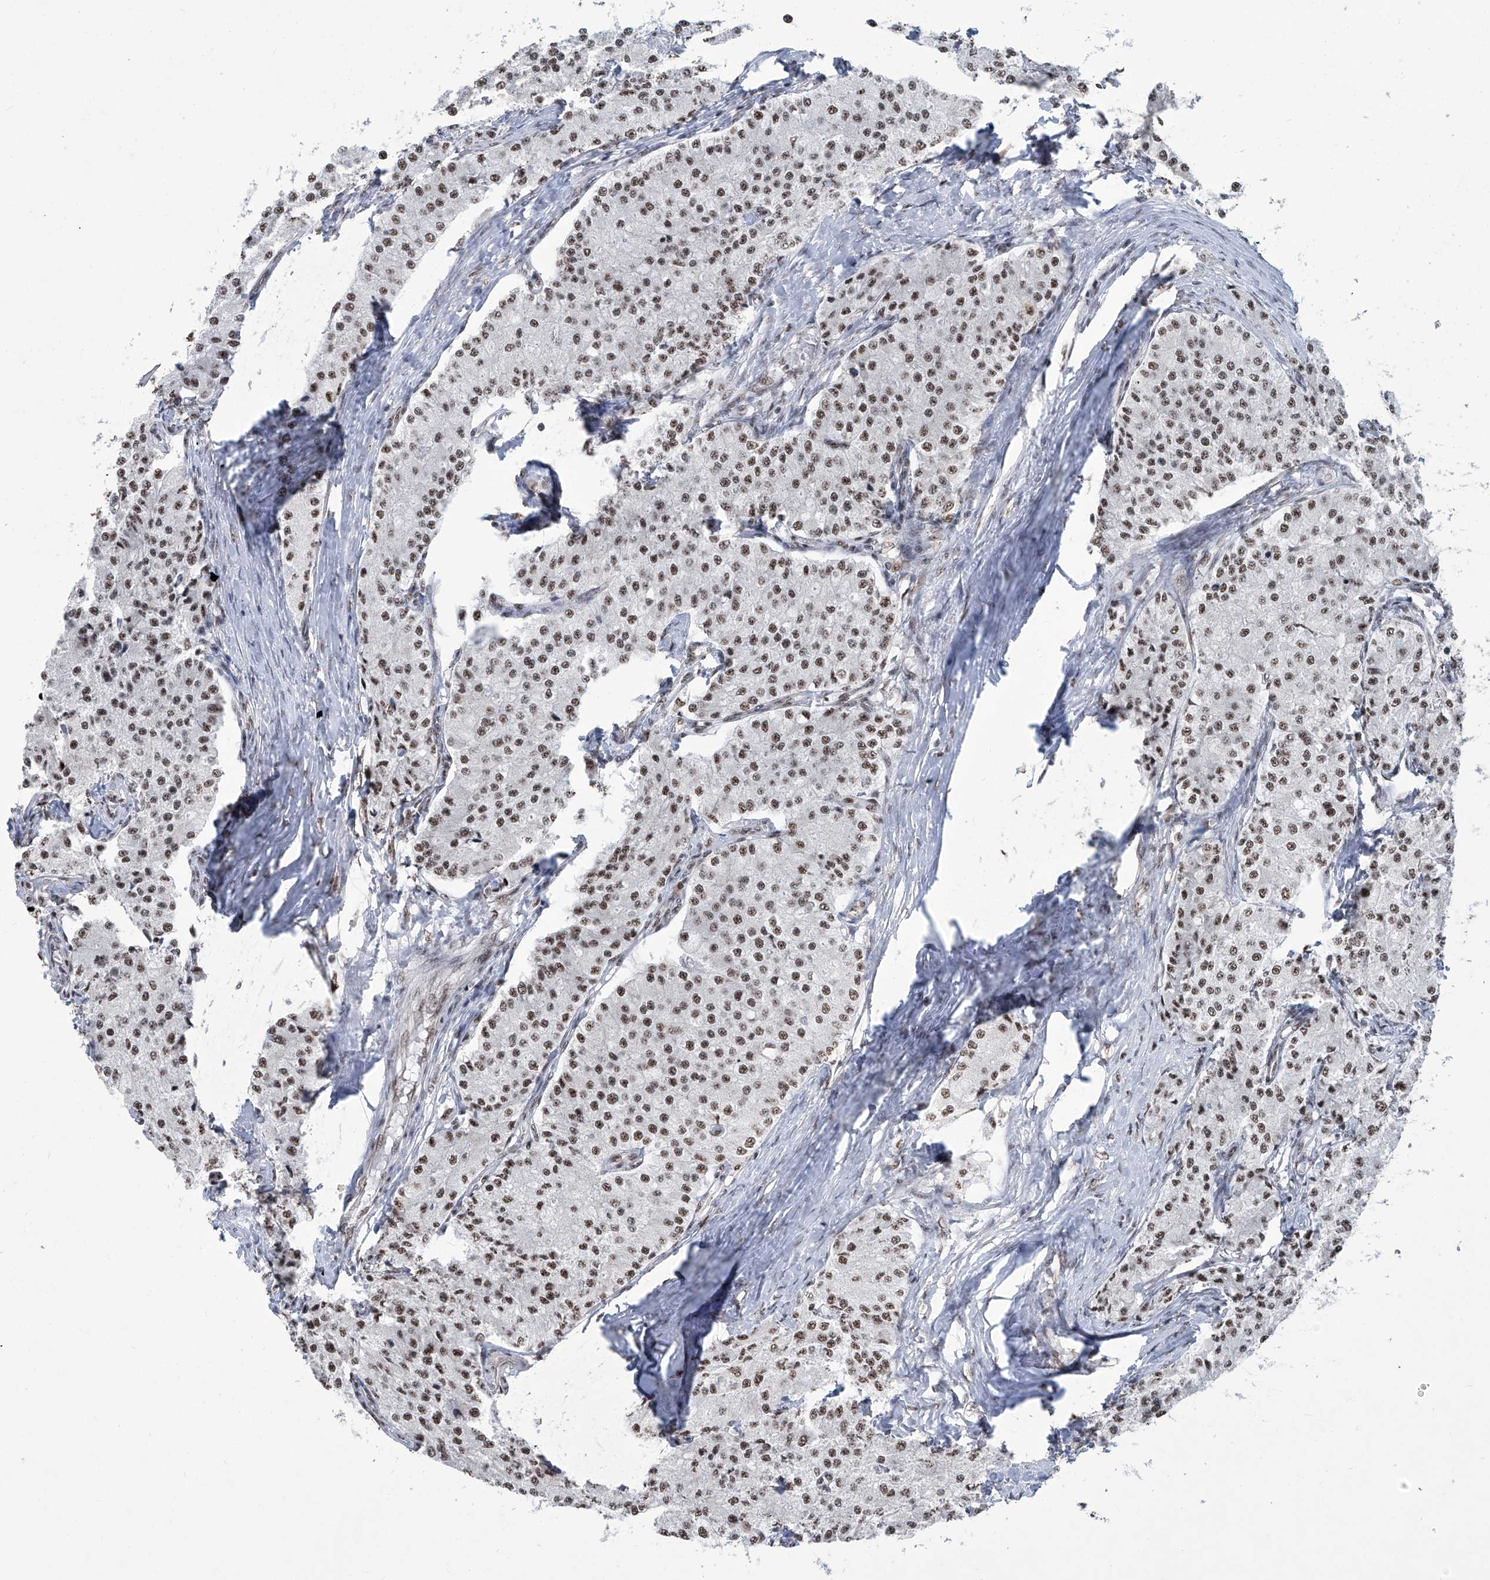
{"staining": {"intensity": "moderate", "quantity": ">75%", "location": "nuclear"}, "tissue": "carcinoid", "cell_type": "Tumor cells", "image_type": "cancer", "snomed": [{"axis": "morphology", "description": "Carcinoid, malignant, NOS"}, {"axis": "topography", "description": "Colon"}], "caption": "Carcinoid stained for a protein (brown) shows moderate nuclear positive expression in approximately >75% of tumor cells.", "gene": "FBXL4", "patient": {"sex": "female", "age": 52}}